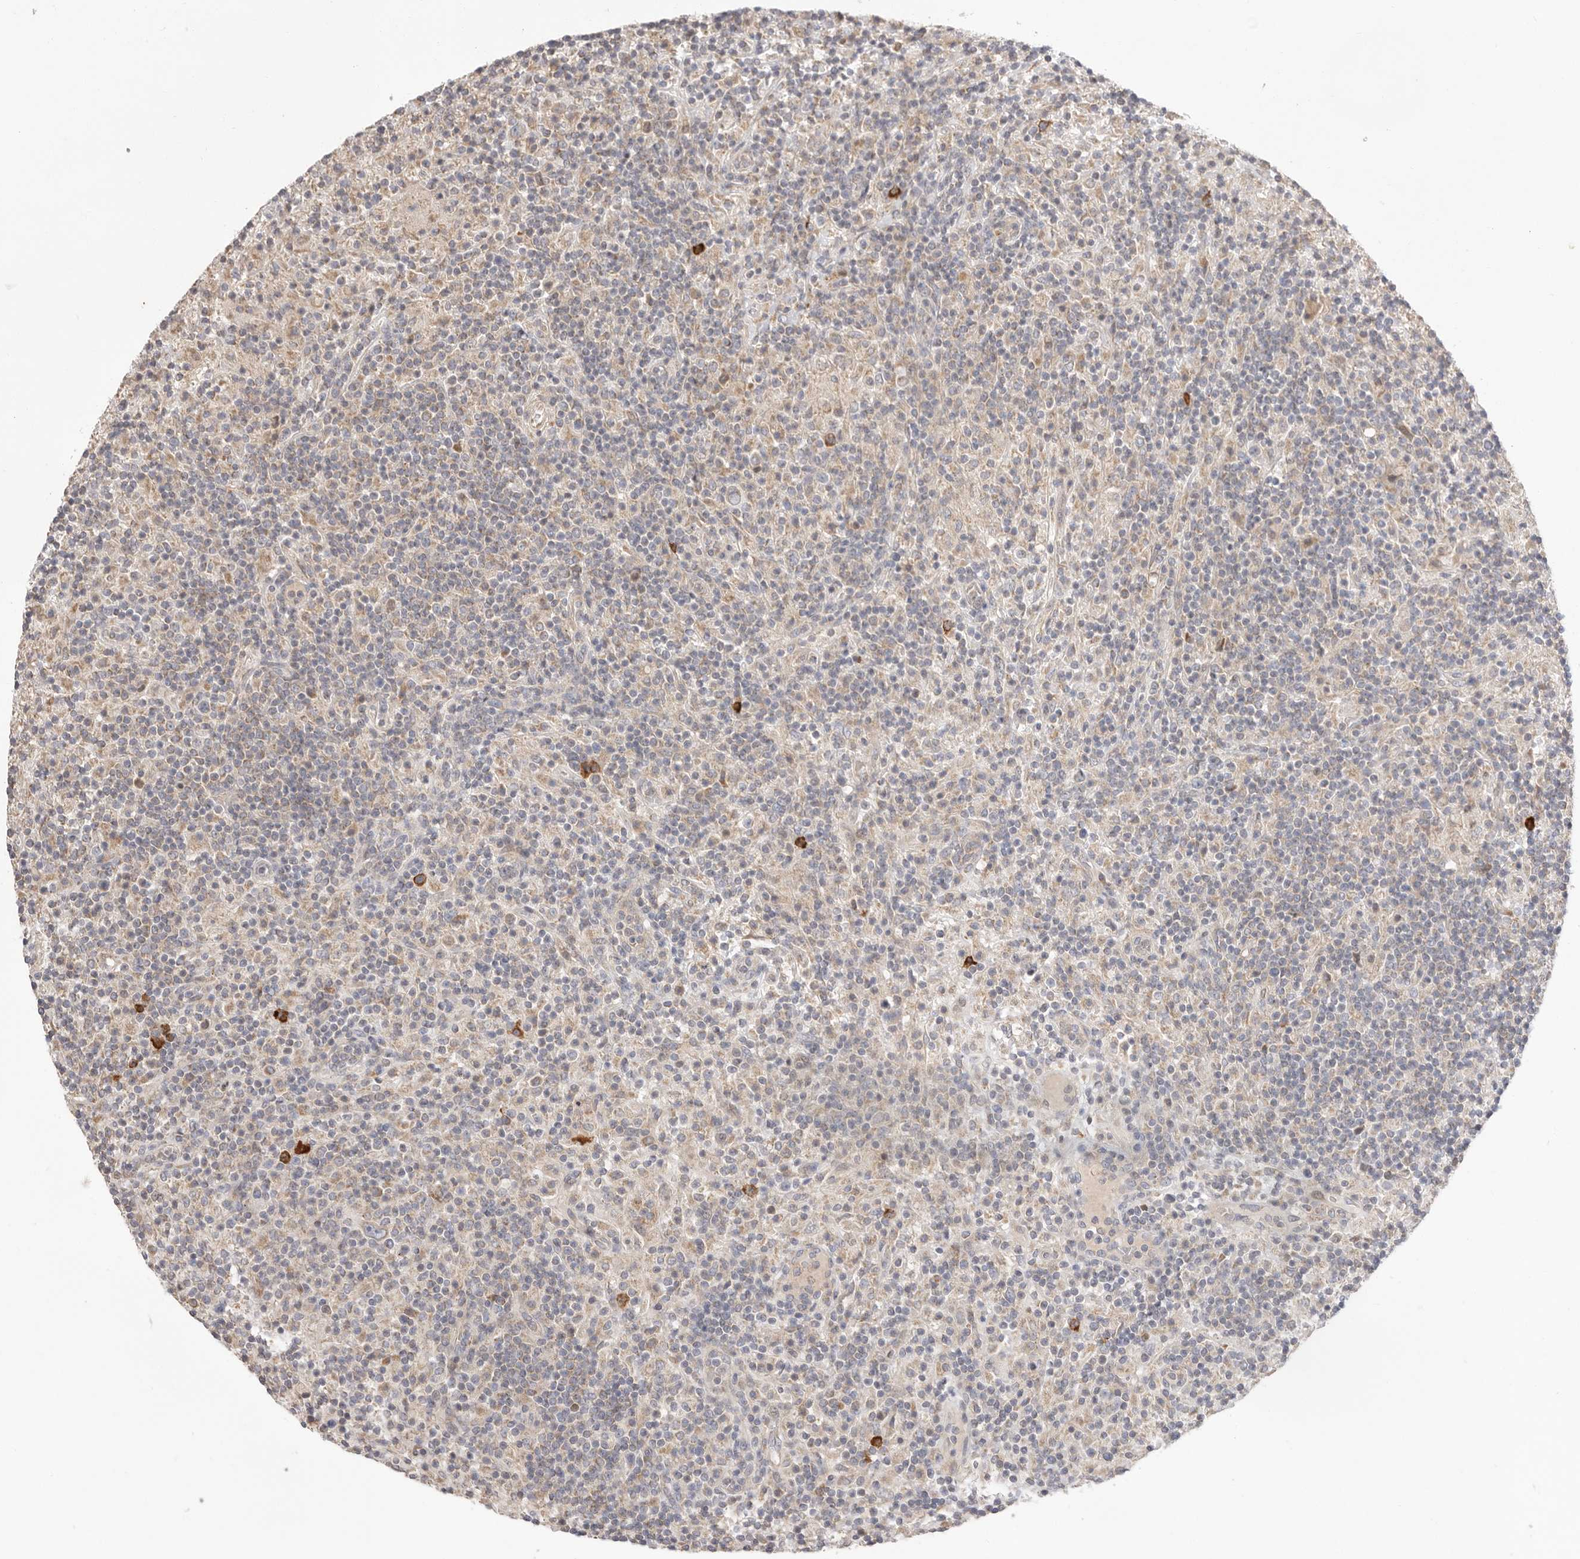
{"staining": {"intensity": "weak", "quantity": "<25%", "location": "cytoplasmic/membranous"}, "tissue": "lymphoma", "cell_type": "Tumor cells", "image_type": "cancer", "snomed": [{"axis": "morphology", "description": "Hodgkin's disease, NOS"}, {"axis": "topography", "description": "Lymph node"}], "caption": "High power microscopy micrograph of an IHC micrograph of lymphoma, revealing no significant staining in tumor cells. Nuclei are stained in blue.", "gene": "USH1C", "patient": {"sex": "male", "age": 70}}